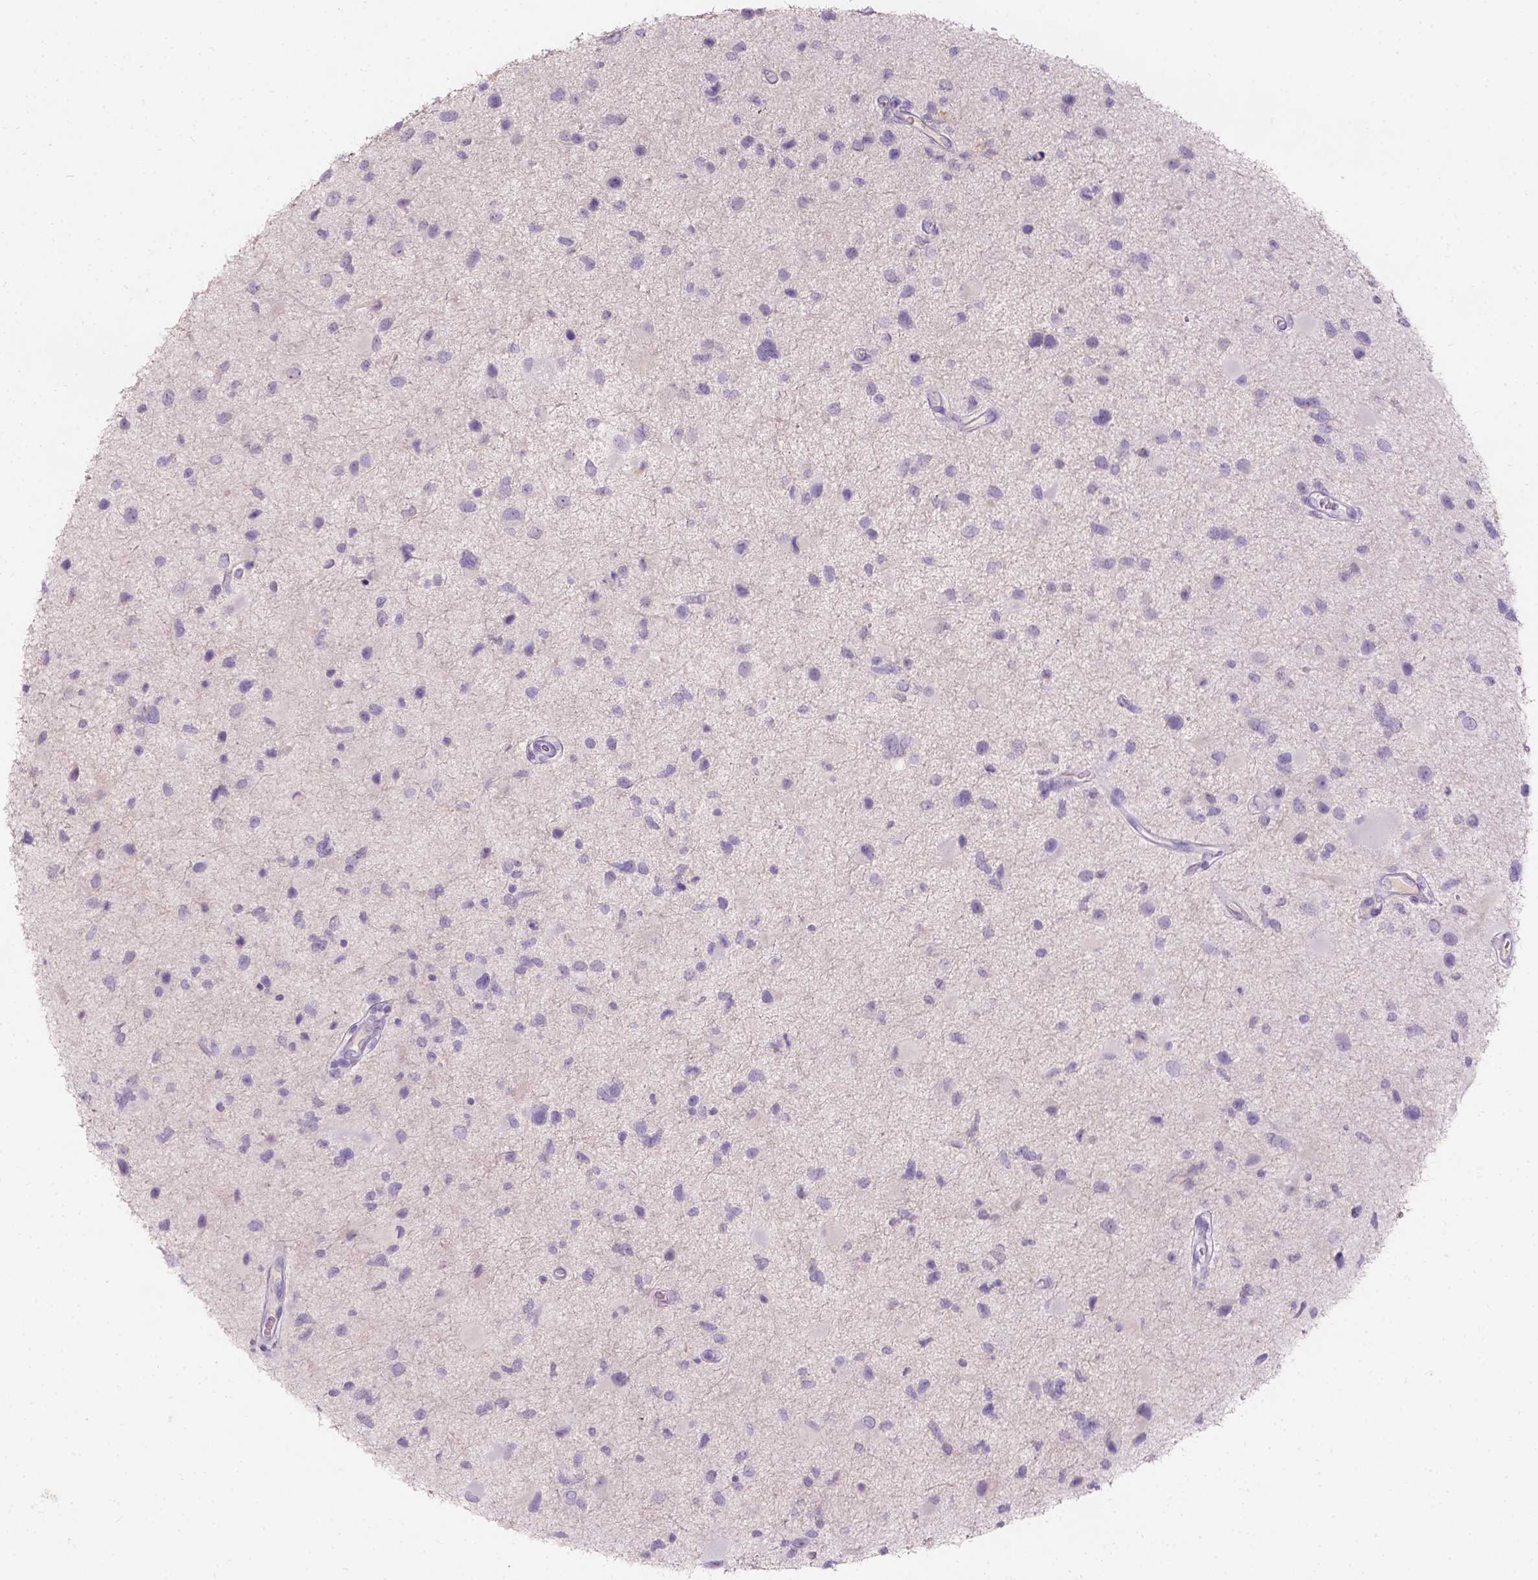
{"staining": {"intensity": "negative", "quantity": "none", "location": "none"}, "tissue": "glioma", "cell_type": "Tumor cells", "image_type": "cancer", "snomed": [{"axis": "morphology", "description": "Glioma, malignant, Low grade"}, {"axis": "topography", "description": "Brain"}], "caption": "The histopathology image reveals no significant positivity in tumor cells of low-grade glioma (malignant).", "gene": "GAL3ST2", "patient": {"sex": "female", "age": 32}}